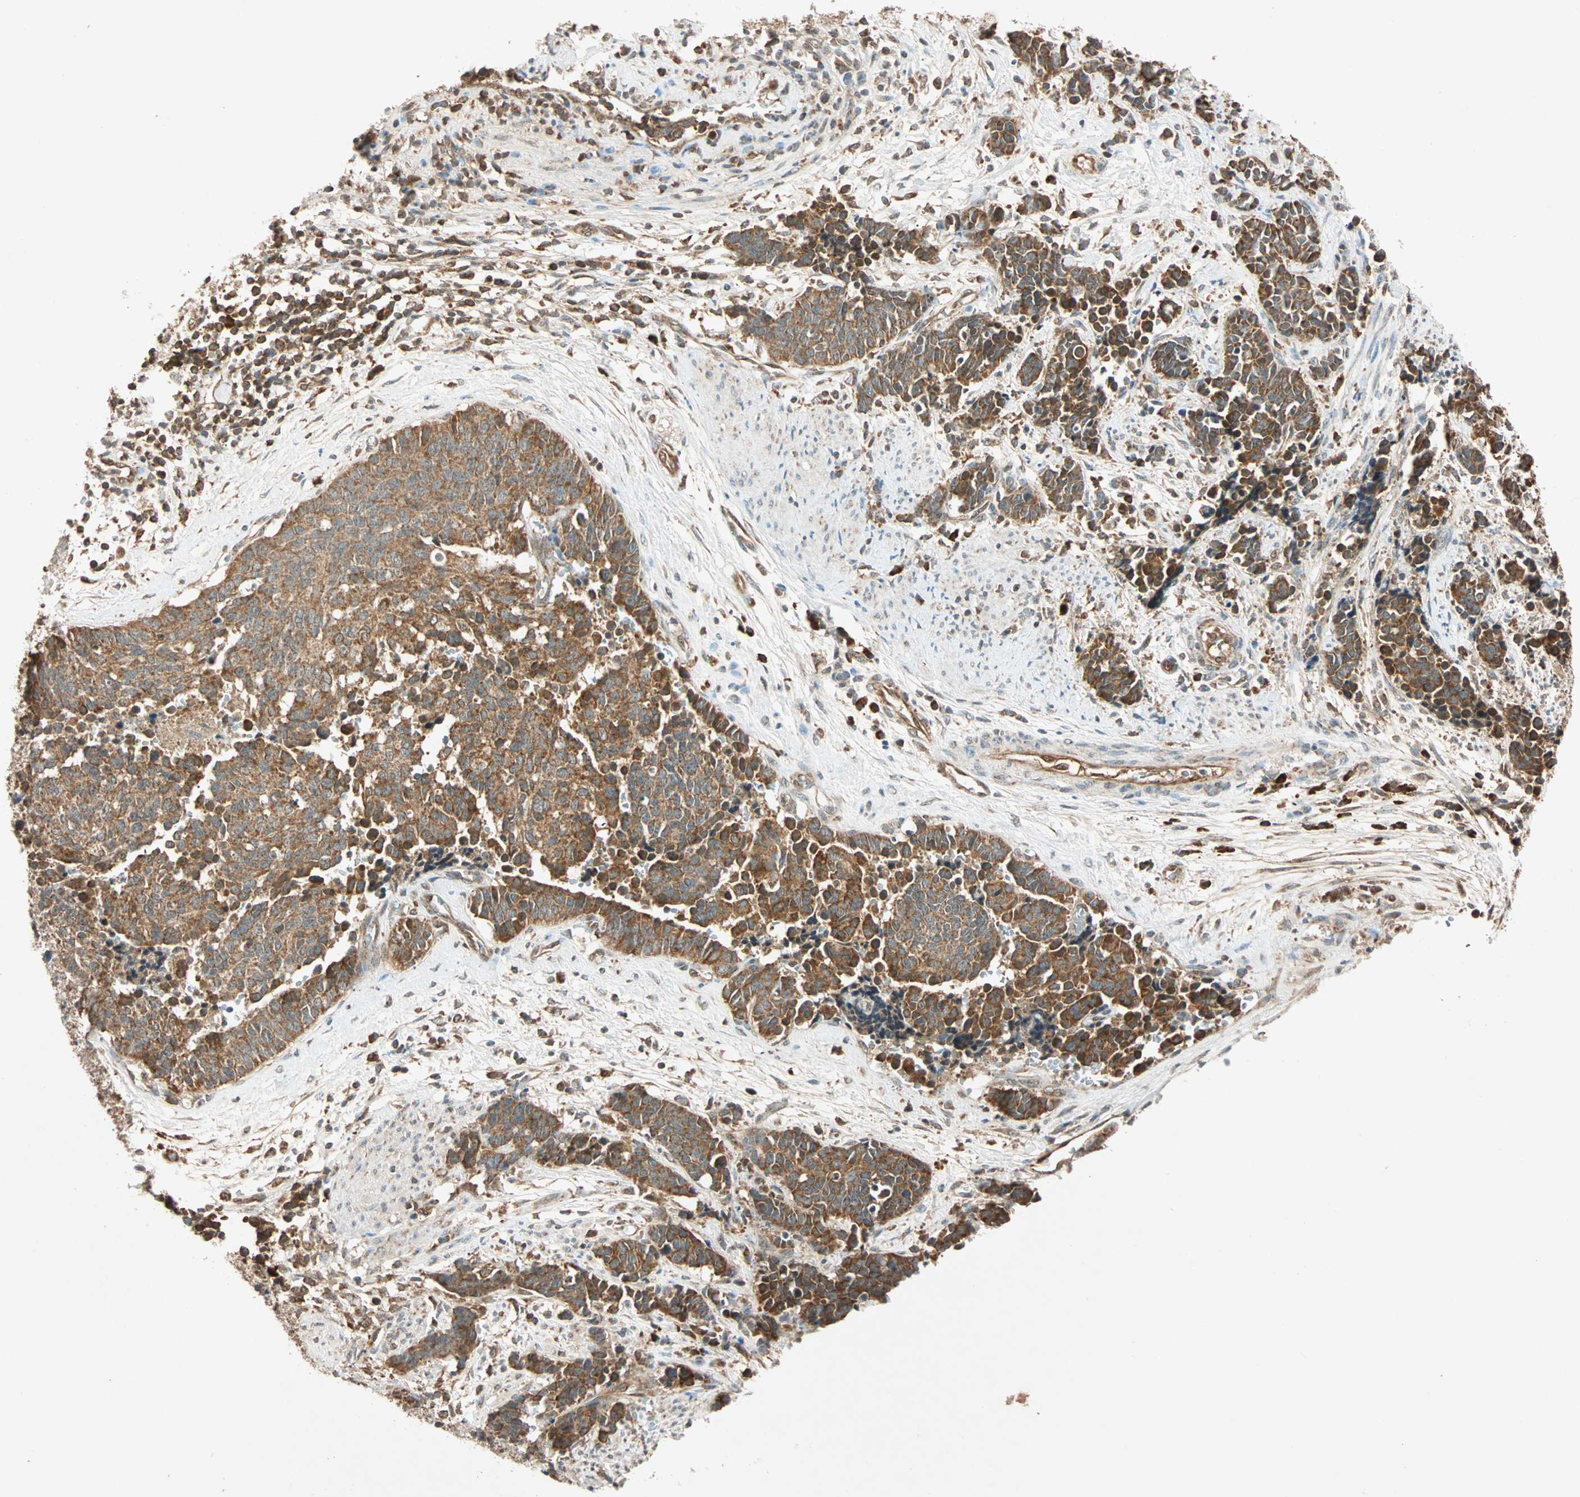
{"staining": {"intensity": "strong", "quantity": ">75%", "location": "cytoplasmic/membranous"}, "tissue": "cervical cancer", "cell_type": "Tumor cells", "image_type": "cancer", "snomed": [{"axis": "morphology", "description": "Squamous cell carcinoma, NOS"}, {"axis": "topography", "description": "Cervix"}], "caption": "Immunohistochemistry histopathology image of neoplastic tissue: squamous cell carcinoma (cervical) stained using IHC demonstrates high levels of strong protein expression localized specifically in the cytoplasmic/membranous of tumor cells, appearing as a cytoplasmic/membranous brown color.", "gene": "MAPK1", "patient": {"sex": "female", "age": 33}}